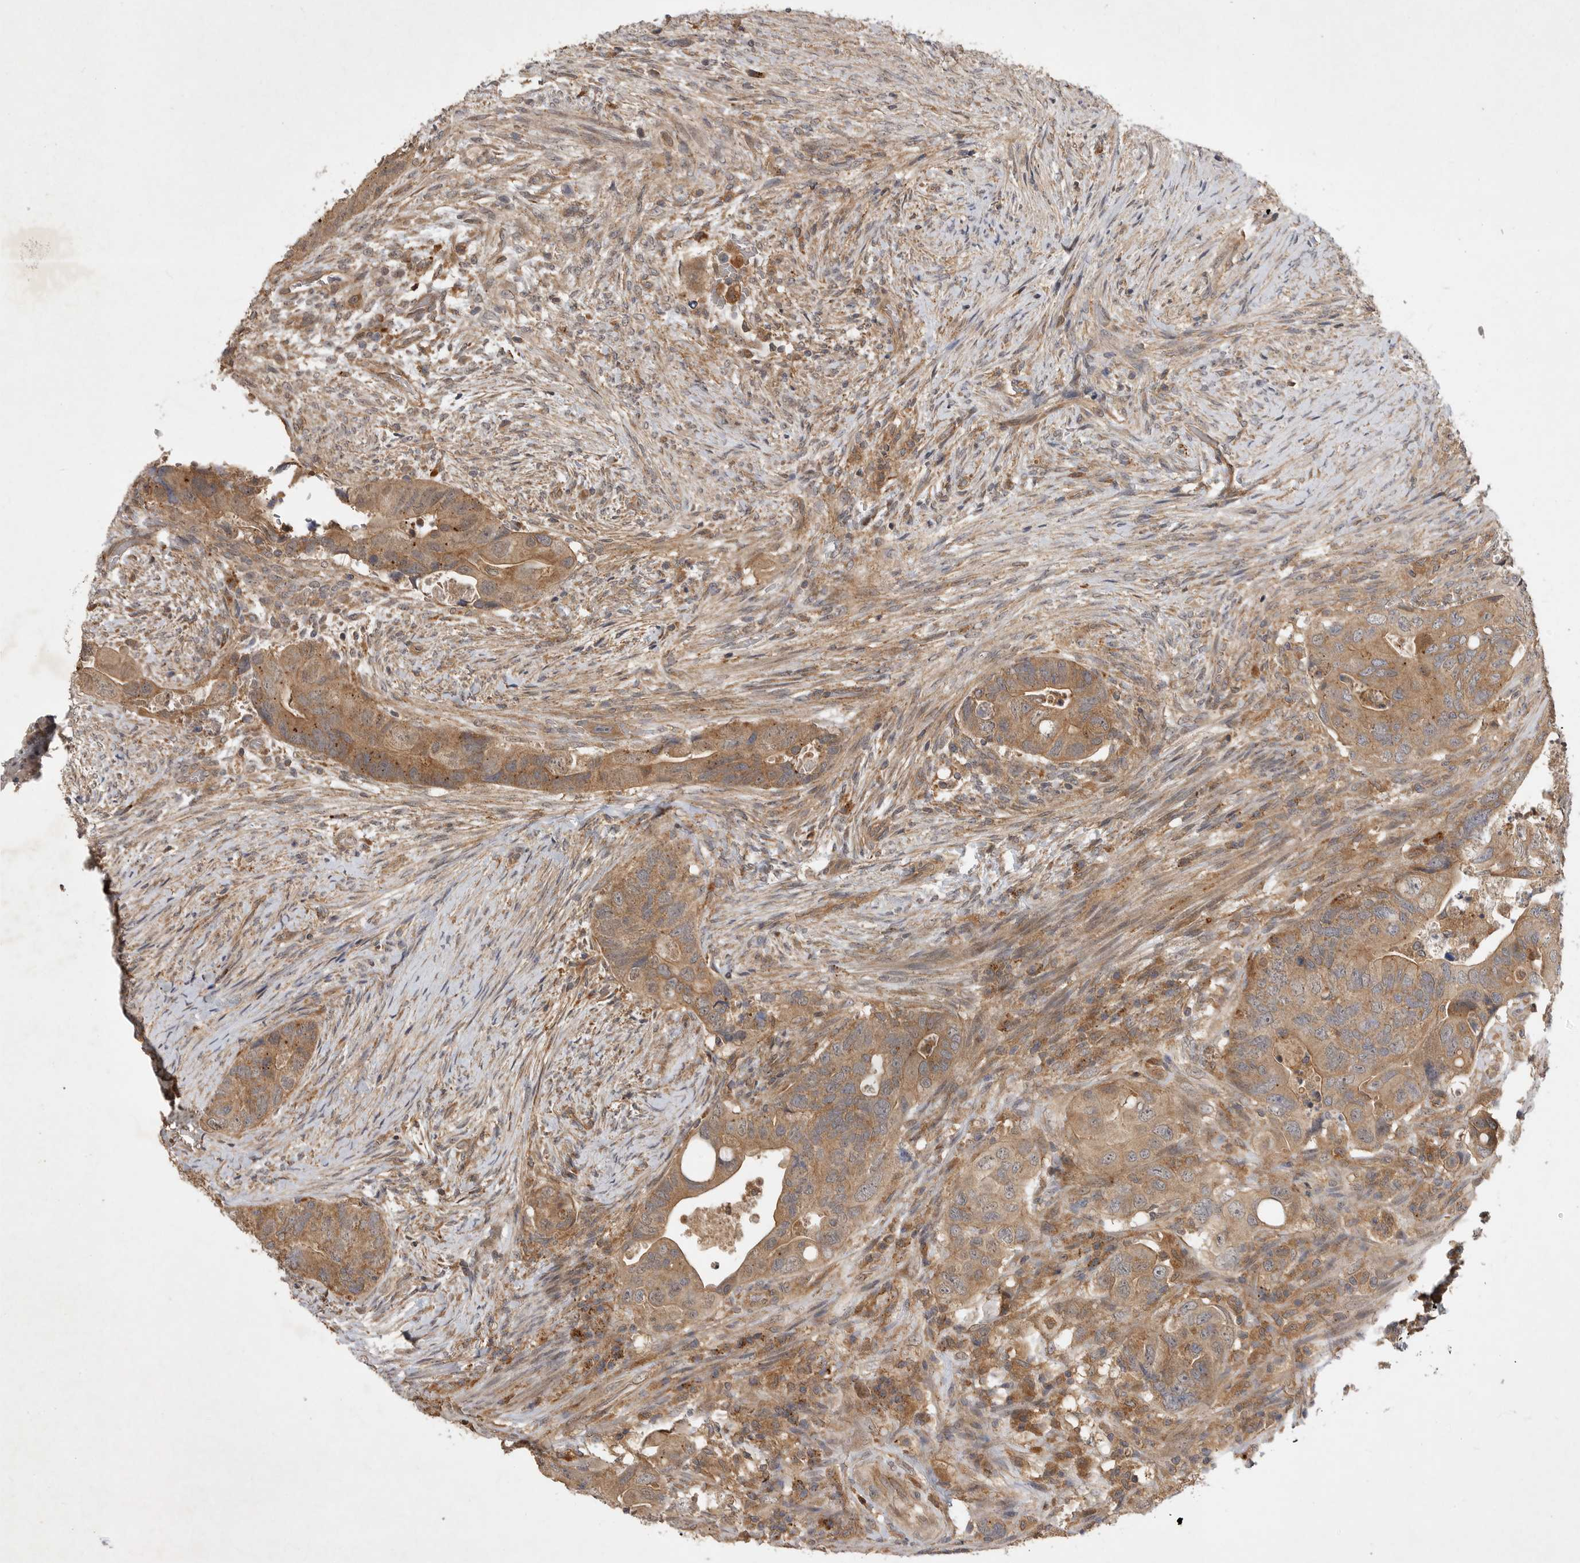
{"staining": {"intensity": "moderate", "quantity": ">75%", "location": "cytoplasmic/membranous"}, "tissue": "colorectal cancer", "cell_type": "Tumor cells", "image_type": "cancer", "snomed": [{"axis": "morphology", "description": "Adenocarcinoma, NOS"}, {"axis": "topography", "description": "Rectum"}], "caption": "Colorectal cancer stained with immunohistochemistry displays moderate cytoplasmic/membranous staining in approximately >75% of tumor cells.", "gene": "ZNF232", "patient": {"sex": "male", "age": 63}}